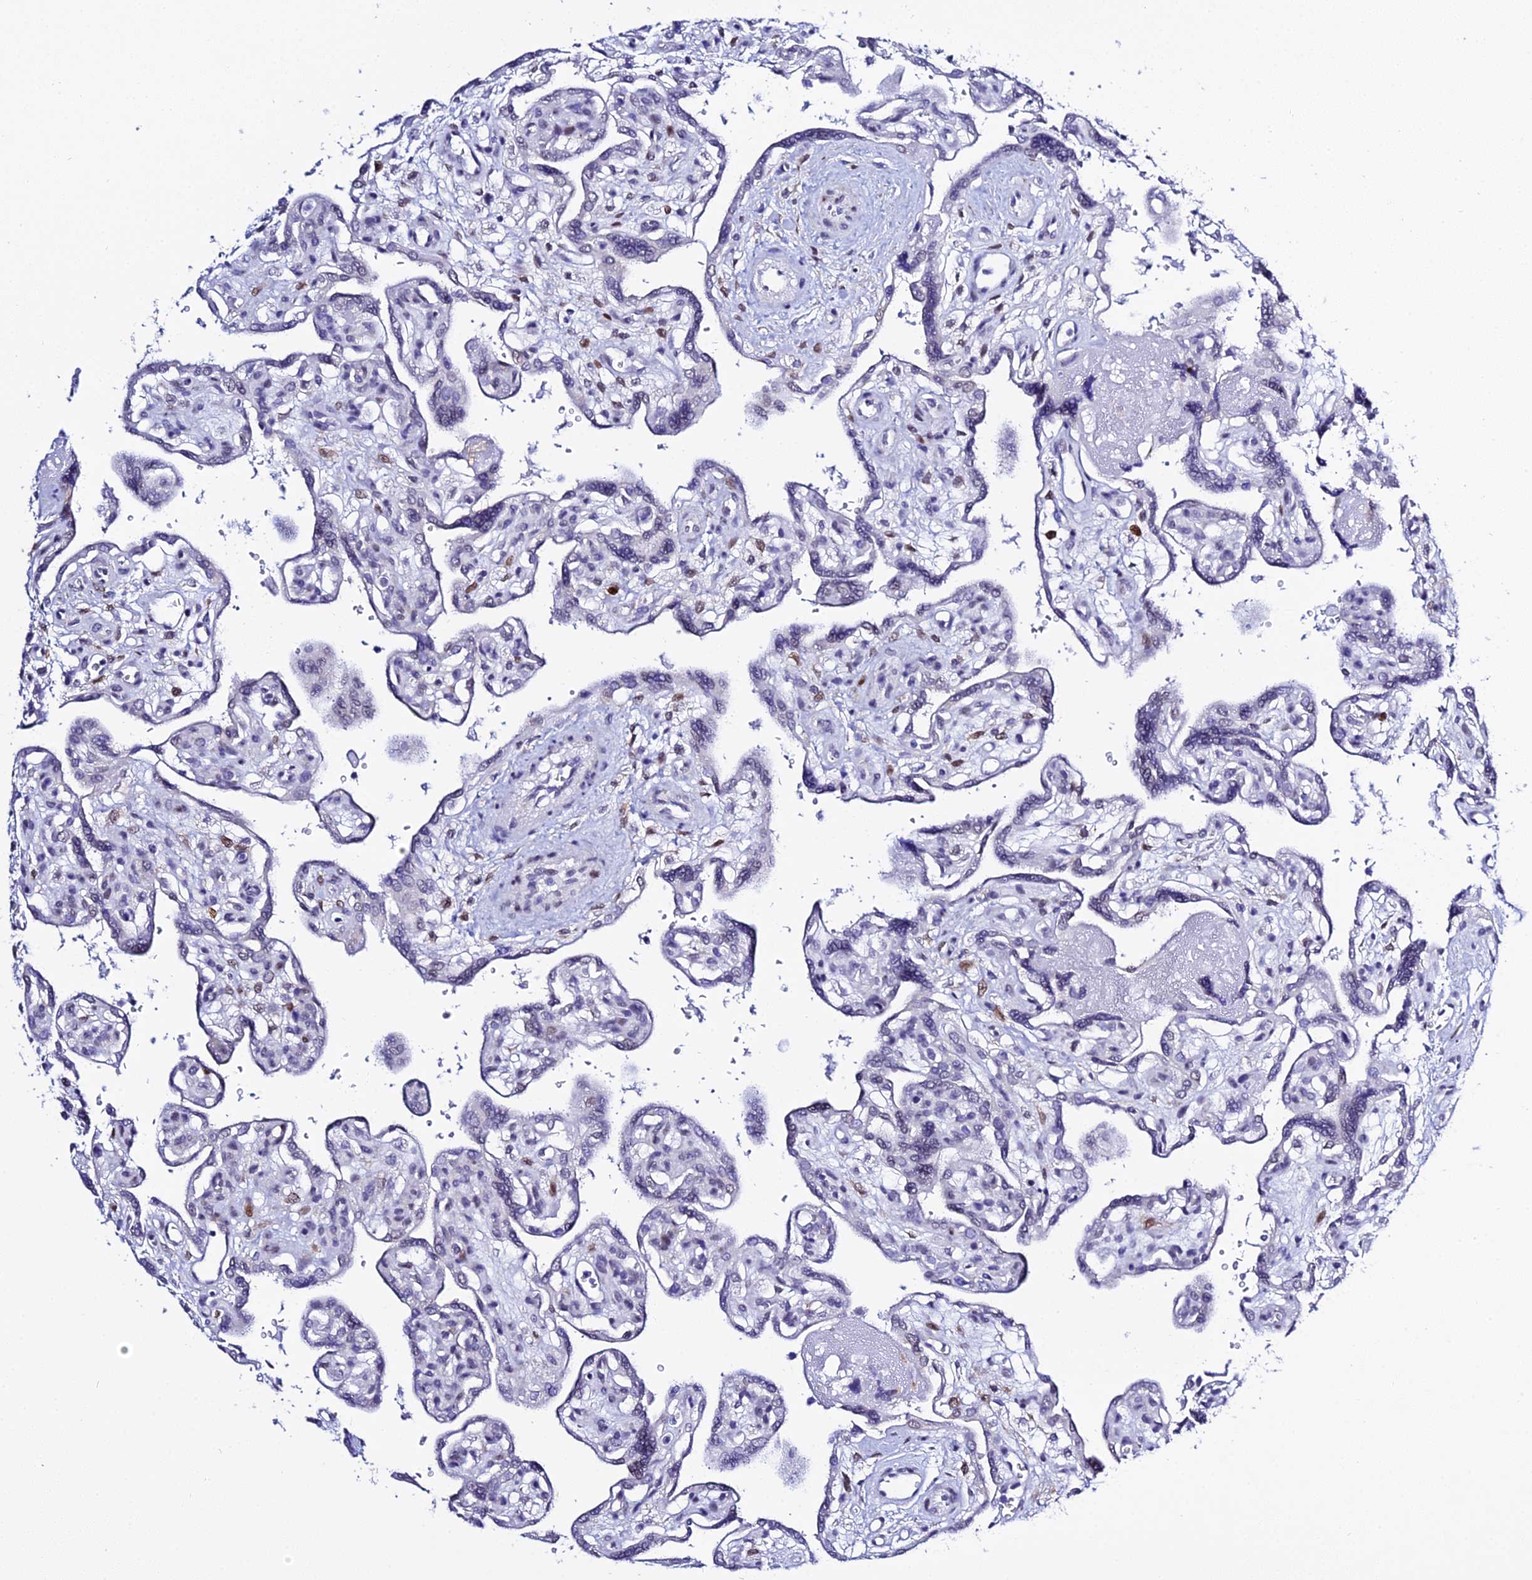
{"staining": {"intensity": "weak", "quantity": "<25%", "location": "nuclear"}, "tissue": "placenta", "cell_type": "Trophoblastic cells", "image_type": "normal", "snomed": [{"axis": "morphology", "description": "Normal tissue, NOS"}, {"axis": "topography", "description": "Placenta"}], "caption": "The immunohistochemistry photomicrograph has no significant staining in trophoblastic cells of placenta.", "gene": "POFUT2", "patient": {"sex": "female", "age": 39}}